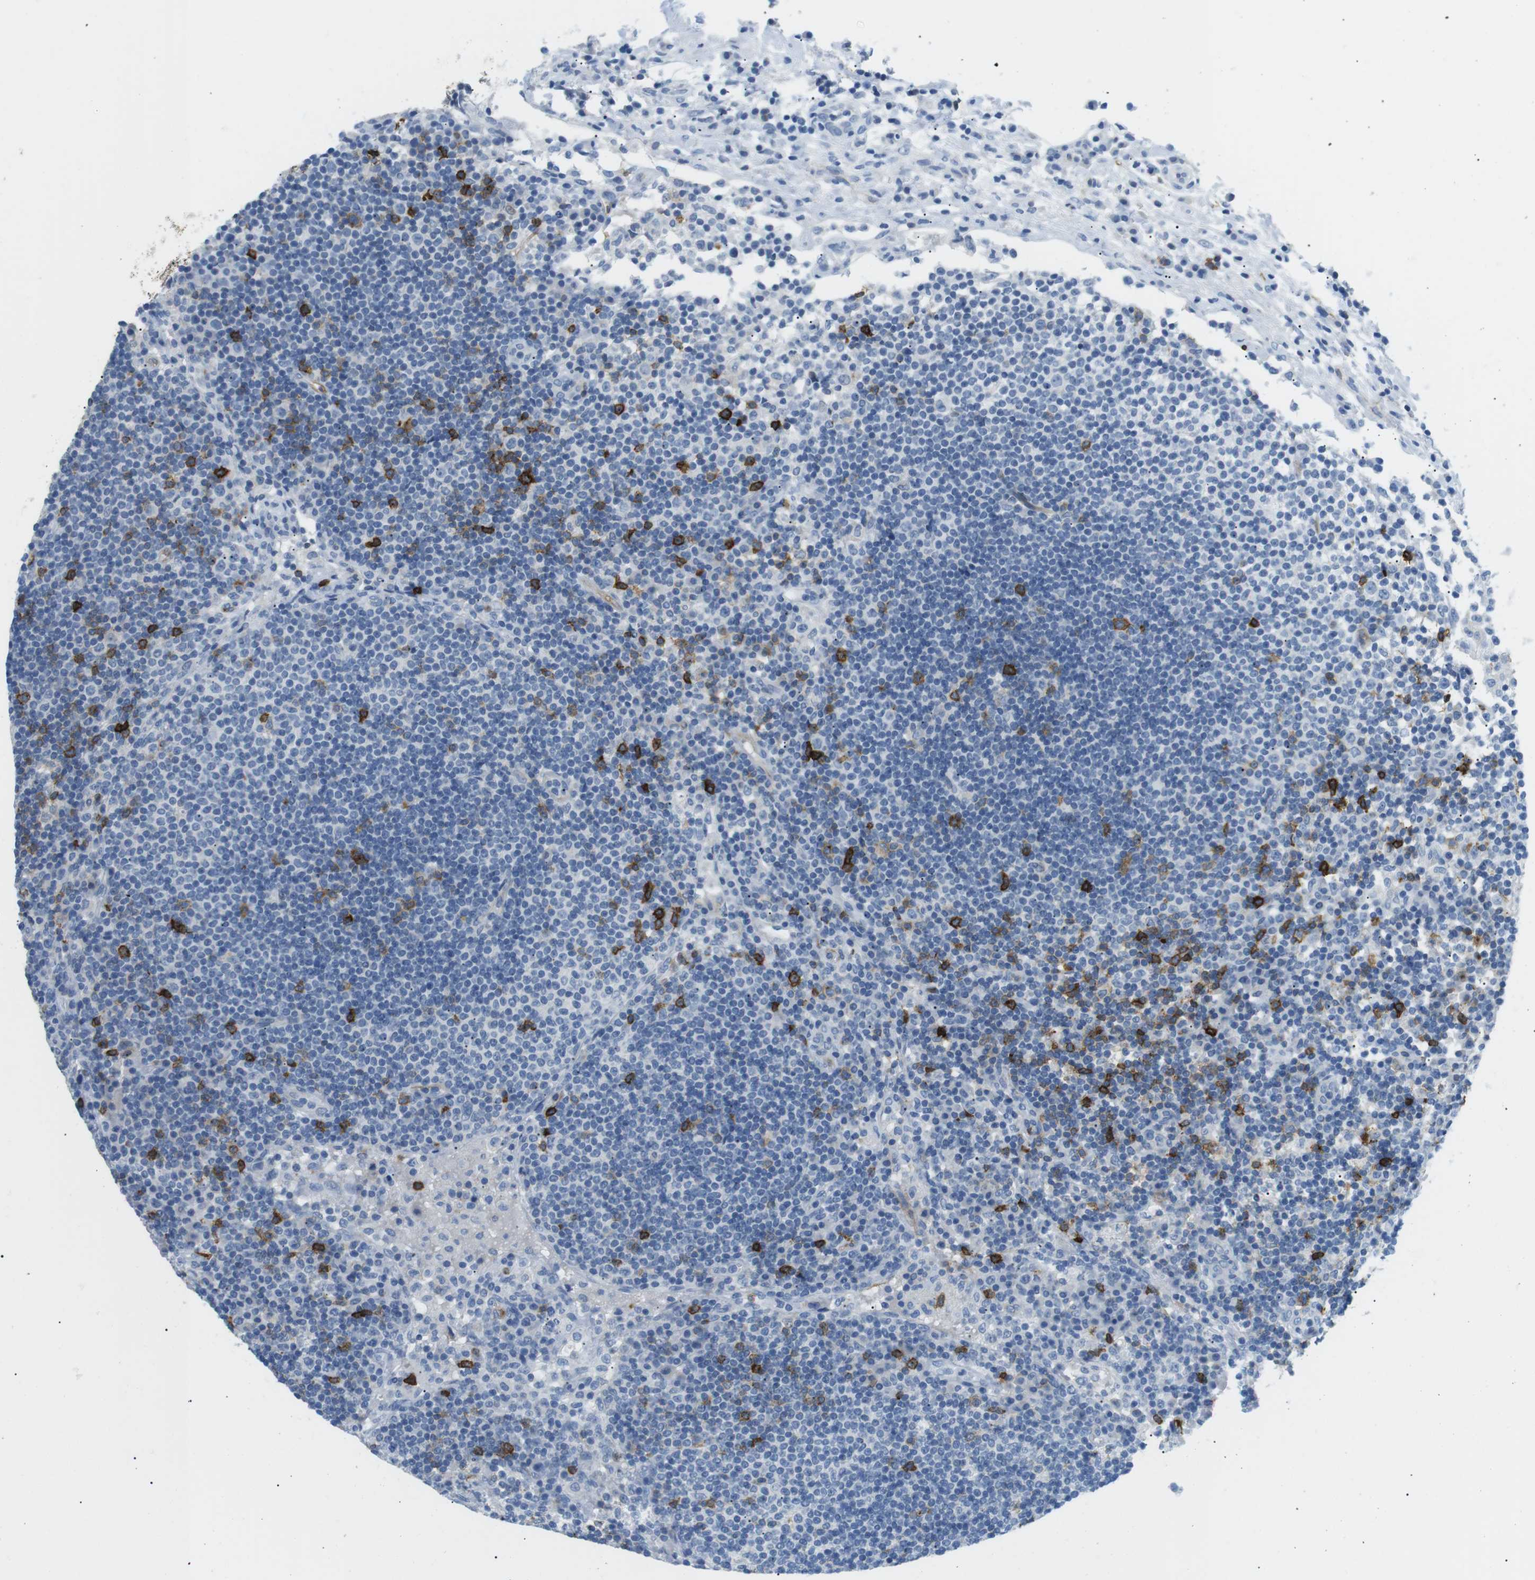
{"staining": {"intensity": "negative", "quantity": "none", "location": "none"}, "tissue": "lymph node", "cell_type": "Germinal center cells", "image_type": "normal", "snomed": [{"axis": "morphology", "description": "Normal tissue, NOS"}, {"axis": "topography", "description": "Lymph node"}], "caption": "The immunohistochemistry (IHC) histopathology image has no significant expression in germinal center cells of lymph node.", "gene": "TNFRSF4", "patient": {"sex": "female", "age": 53}}